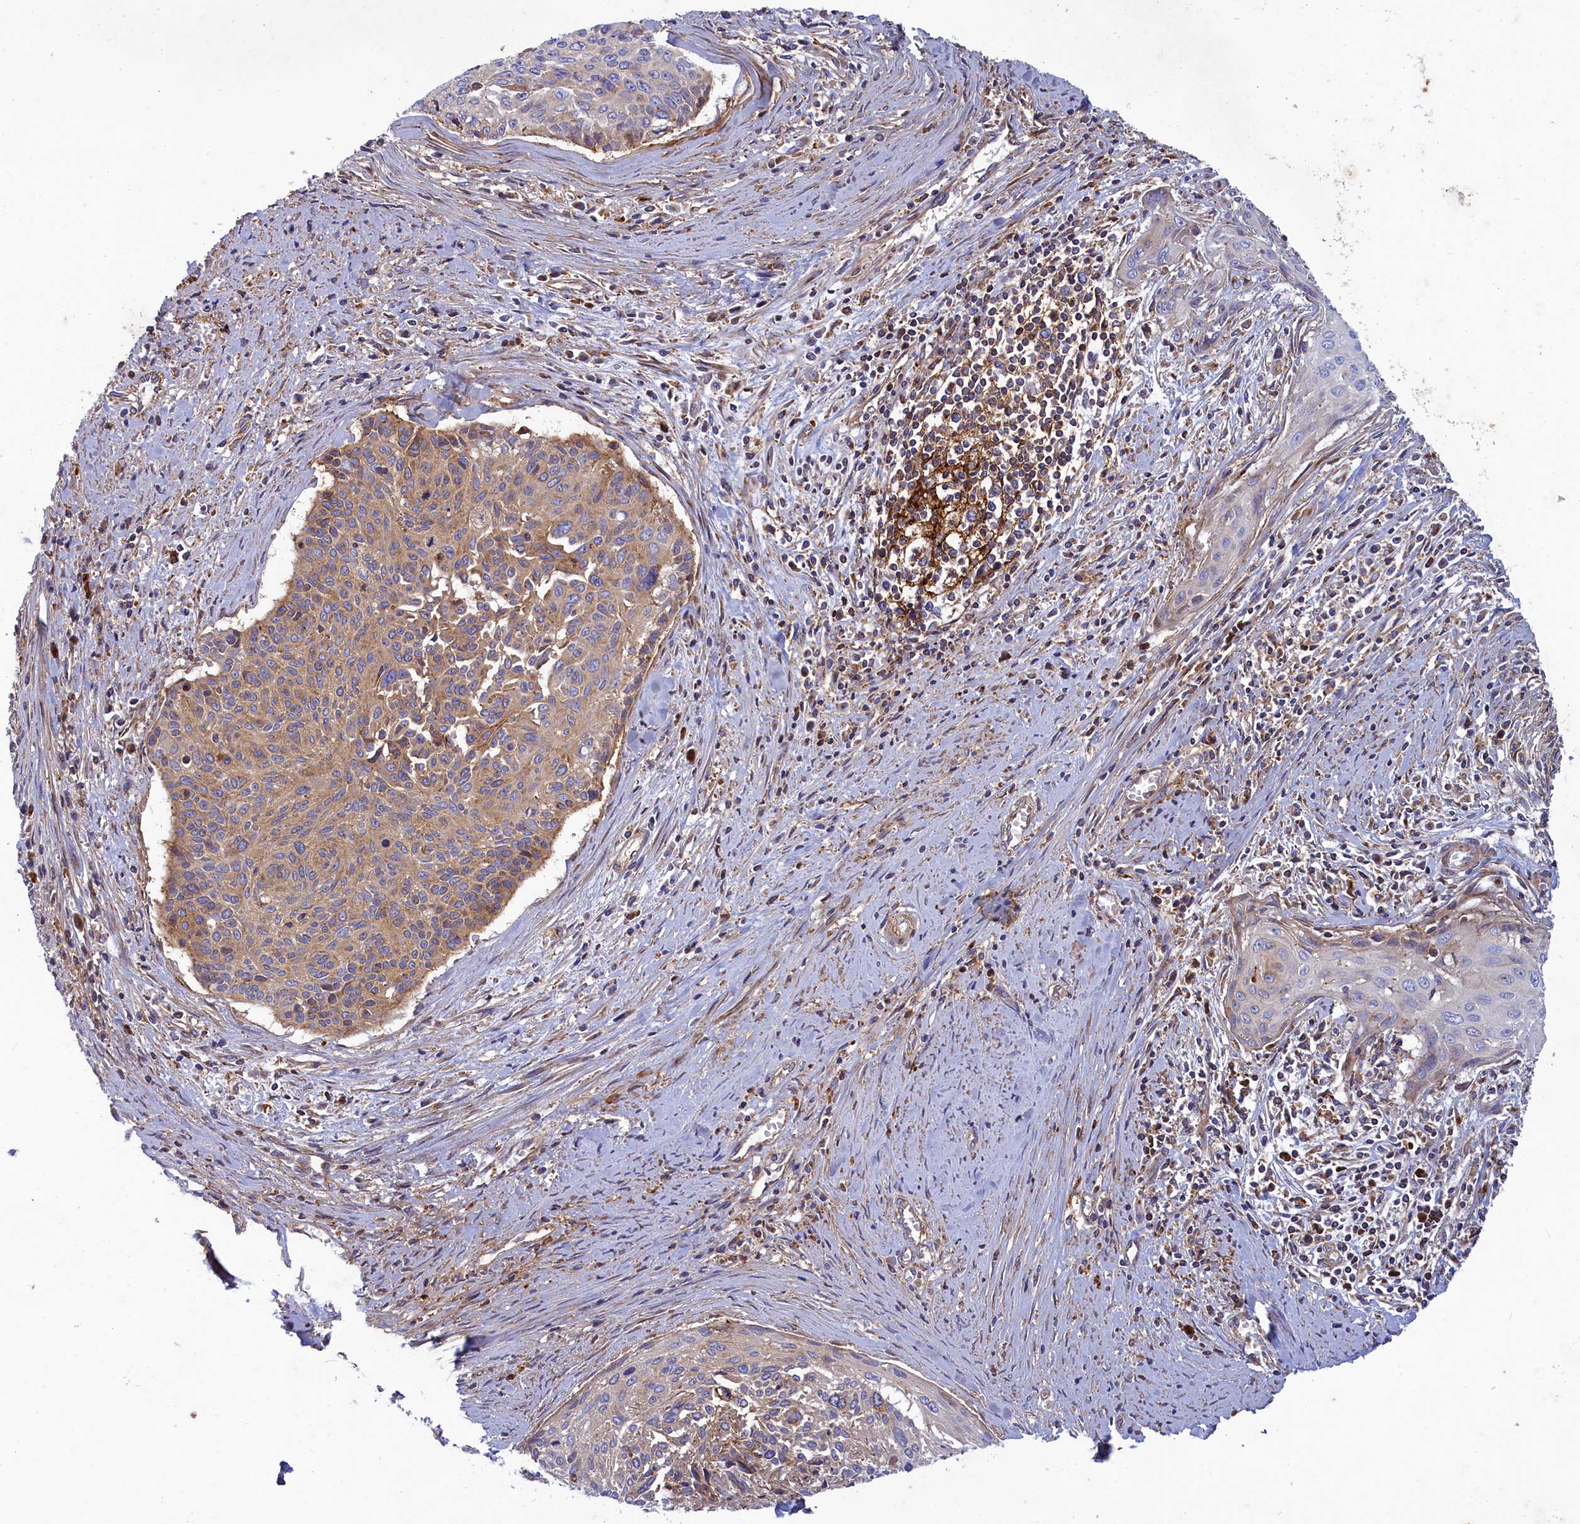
{"staining": {"intensity": "weak", "quantity": "25%-75%", "location": "cytoplasmic/membranous"}, "tissue": "cervical cancer", "cell_type": "Tumor cells", "image_type": "cancer", "snomed": [{"axis": "morphology", "description": "Squamous cell carcinoma, NOS"}, {"axis": "topography", "description": "Cervix"}], "caption": "Immunohistochemistry histopathology image of neoplastic tissue: squamous cell carcinoma (cervical) stained using IHC reveals low levels of weak protein expression localized specifically in the cytoplasmic/membranous of tumor cells, appearing as a cytoplasmic/membranous brown color.", "gene": "SCAMP4", "patient": {"sex": "female", "age": 55}}